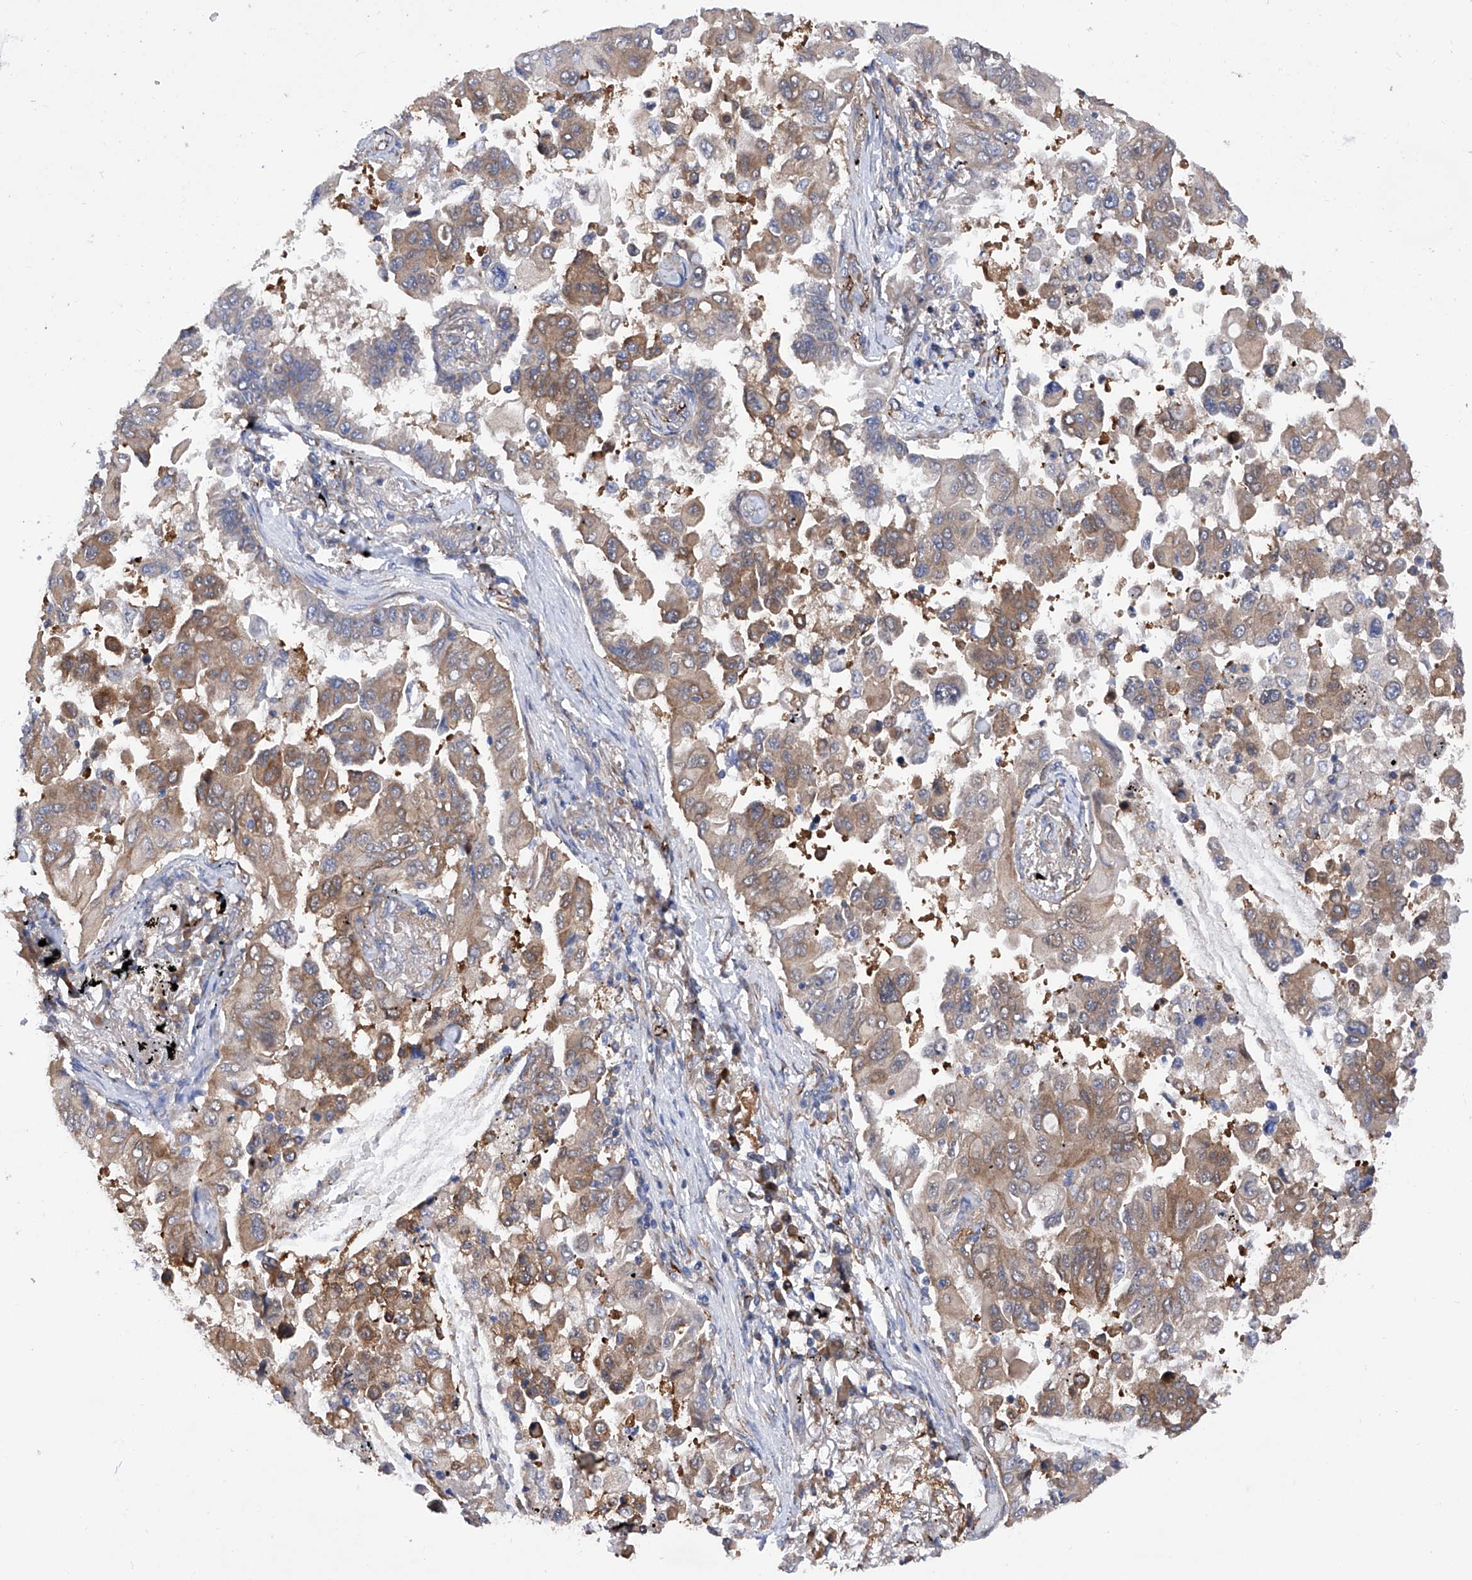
{"staining": {"intensity": "moderate", "quantity": ">75%", "location": "cytoplasmic/membranous"}, "tissue": "lung cancer", "cell_type": "Tumor cells", "image_type": "cancer", "snomed": [{"axis": "morphology", "description": "Adenocarcinoma, NOS"}, {"axis": "topography", "description": "Lung"}], "caption": "Lung cancer (adenocarcinoma) tissue reveals moderate cytoplasmic/membranous positivity in approximately >75% of tumor cells, visualized by immunohistochemistry.", "gene": "INPP5B", "patient": {"sex": "female", "age": 67}}